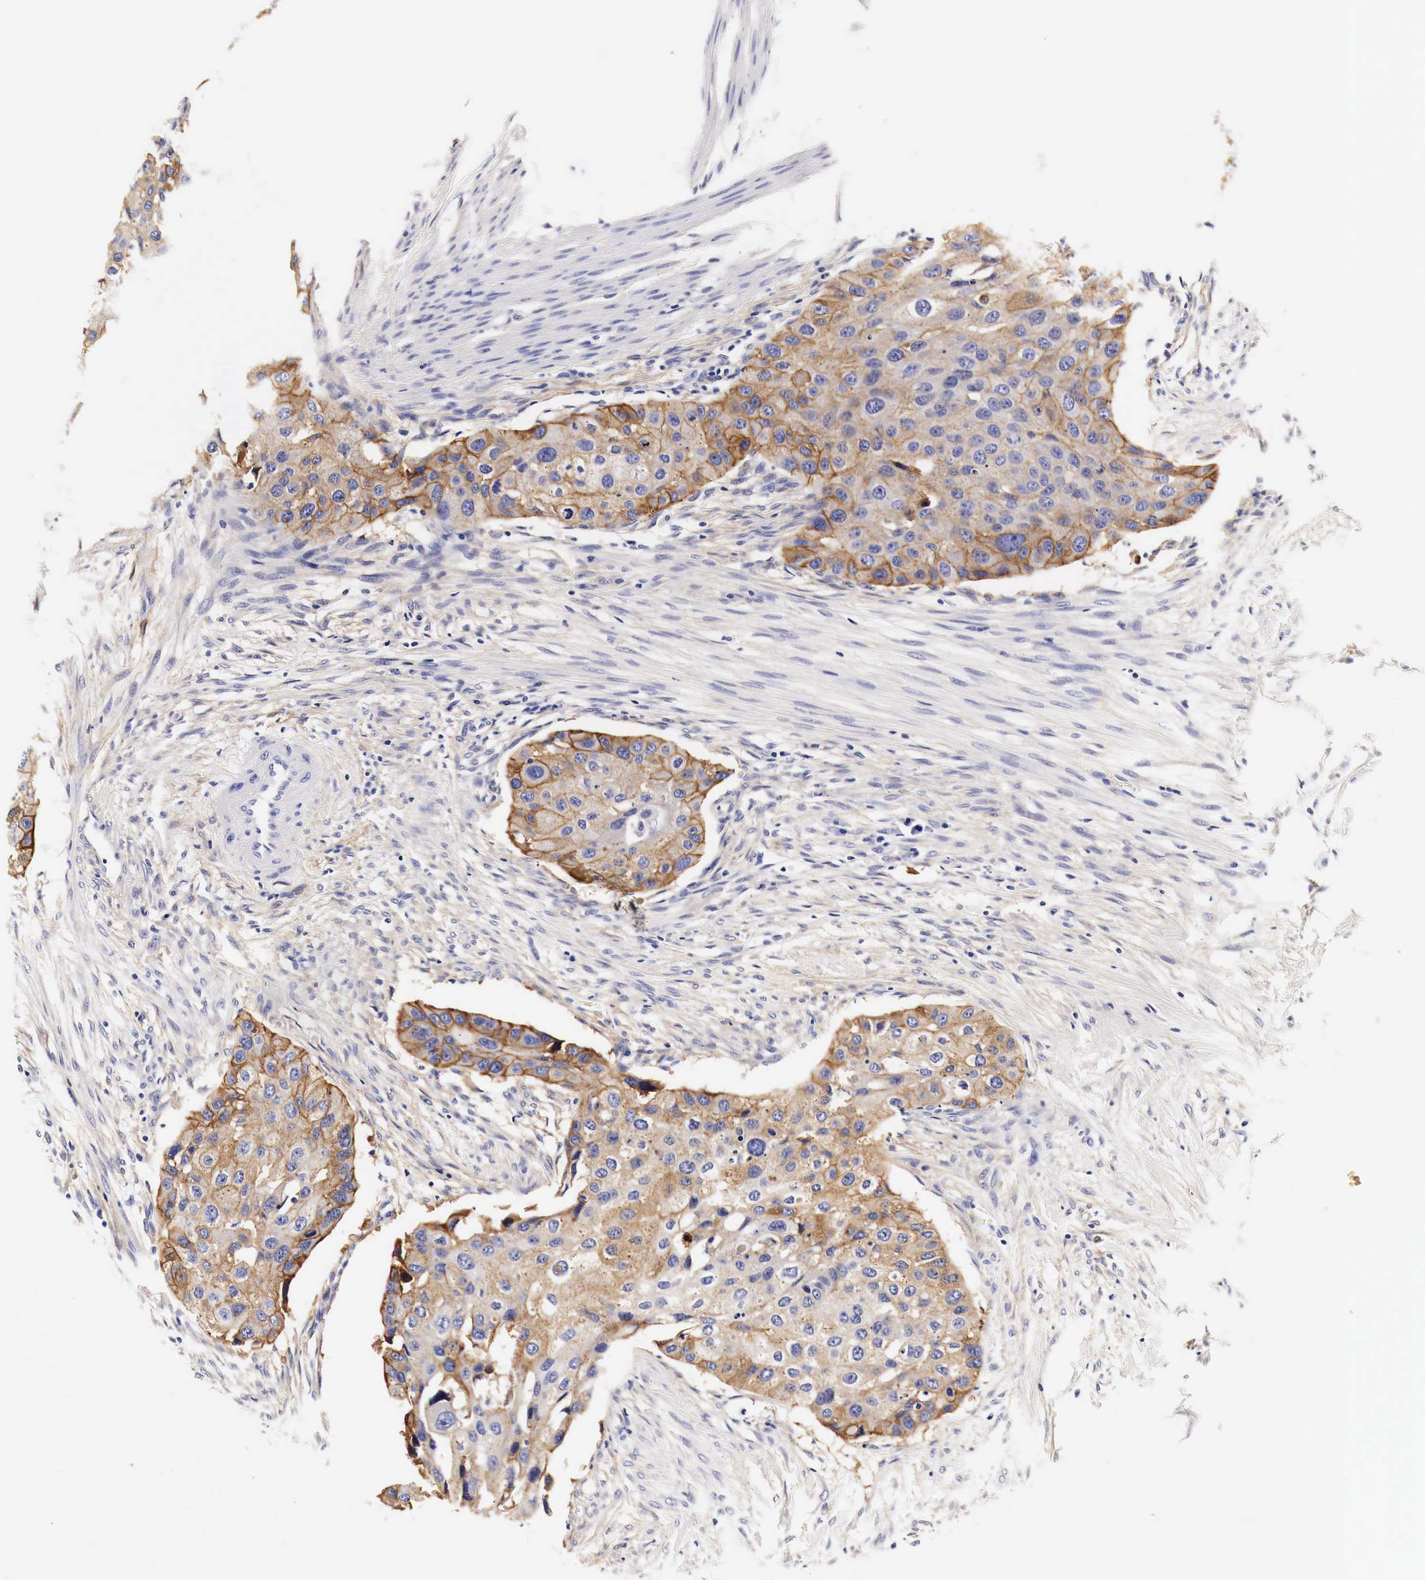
{"staining": {"intensity": "moderate", "quantity": ">75%", "location": "cytoplasmic/membranous"}, "tissue": "urothelial cancer", "cell_type": "Tumor cells", "image_type": "cancer", "snomed": [{"axis": "morphology", "description": "Urothelial carcinoma, High grade"}, {"axis": "topography", "description": "Urinary bladder"}], "caption": "High-grade urothelial carcinoma tissue demonstrates moderate cytoplasmic/membranous positivity in approximately >75% of tumor cells, visualized by immunohistochemistry.", "gene": "EGFR", "patient": {"sex": "male", "age": 55}}